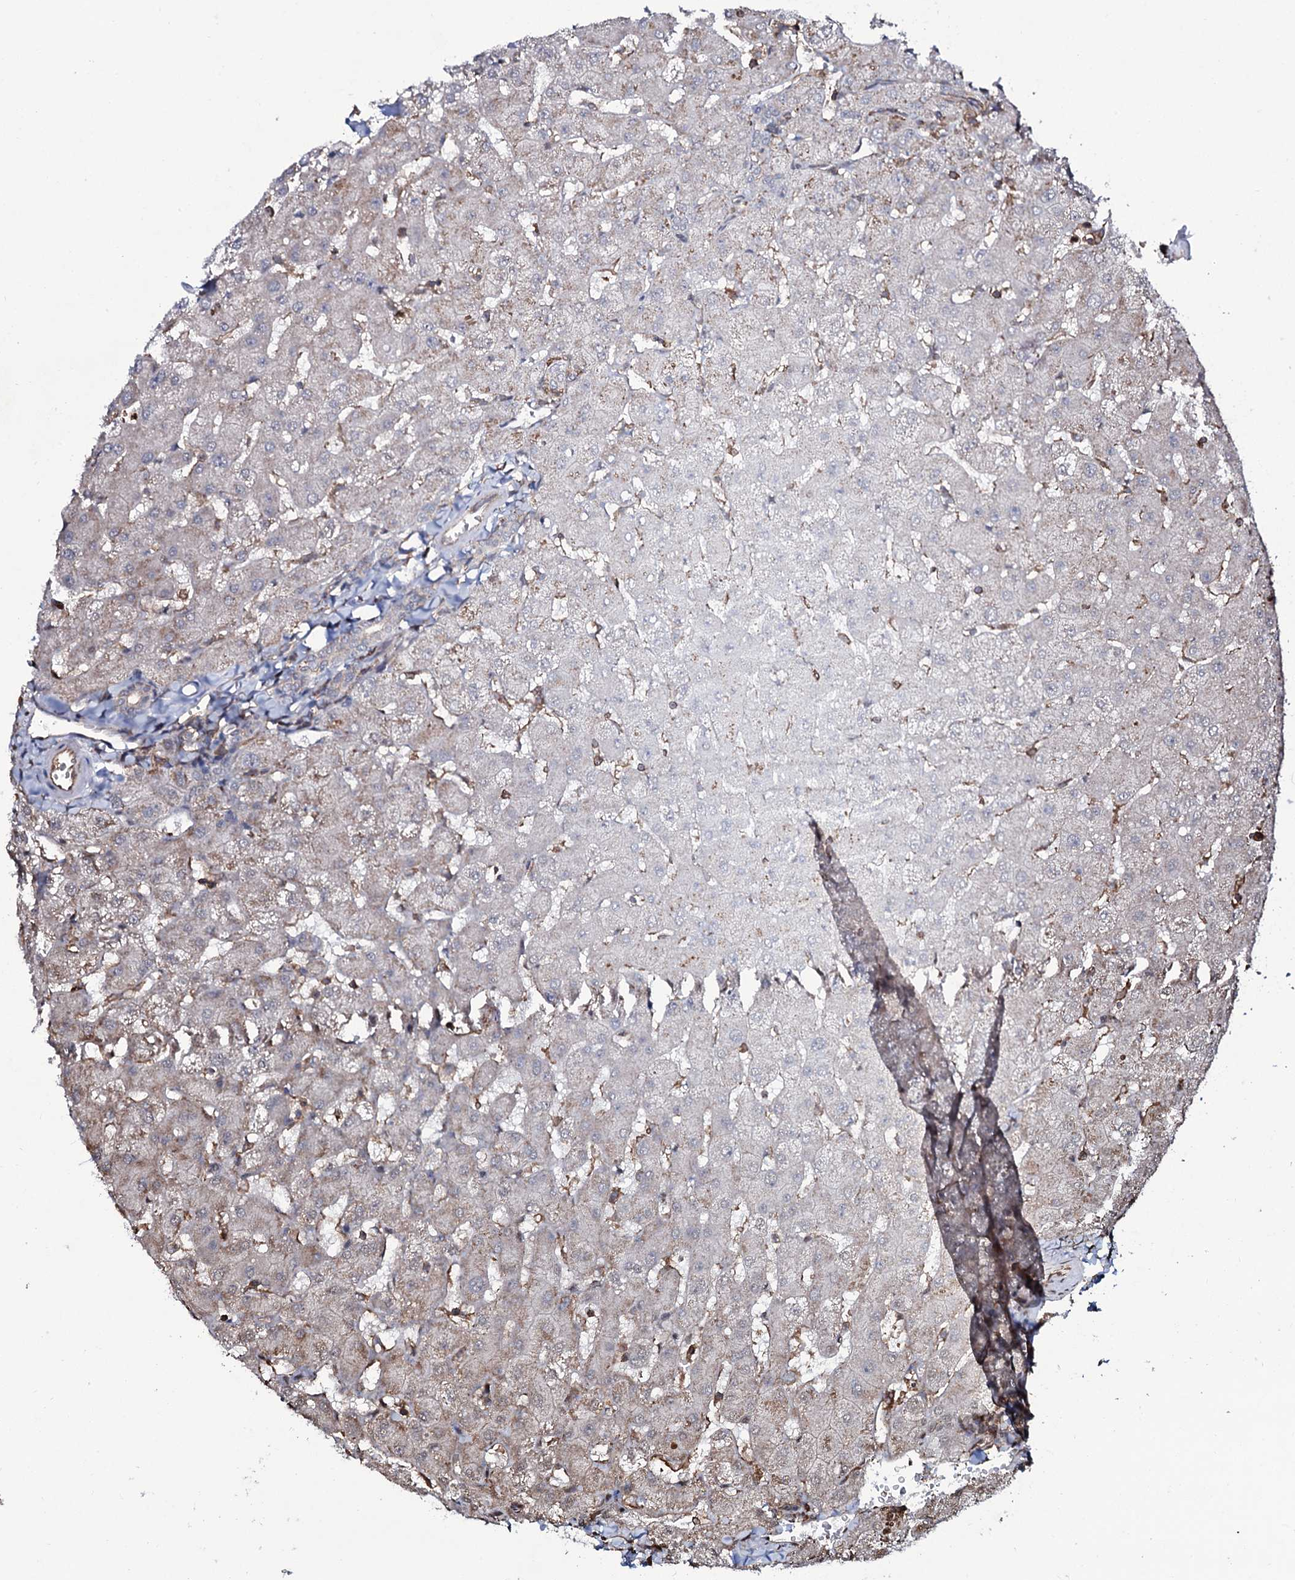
{"staining": {"intensity": "negative", "quantity": "none", "location": "none"}, "tissue": "liver", "cell_type": "Cholangiocytes", "image_type": "normal", "snomed": [{"axis": "morphology", "description": "Normal tissue, NOS"}, {"axis": "topography", "description": "Liver"}], "caption": "Cholangiocytes are negative for protein expression in normal human liver. Brightfield microscopy of IHC stained with DAB (3,3'-diaminobenzidine) (brown) and hematoxylin (blue), captured at high magnification.", "gene": "COG6", "patient": {"sex": "female", "age": 63}}